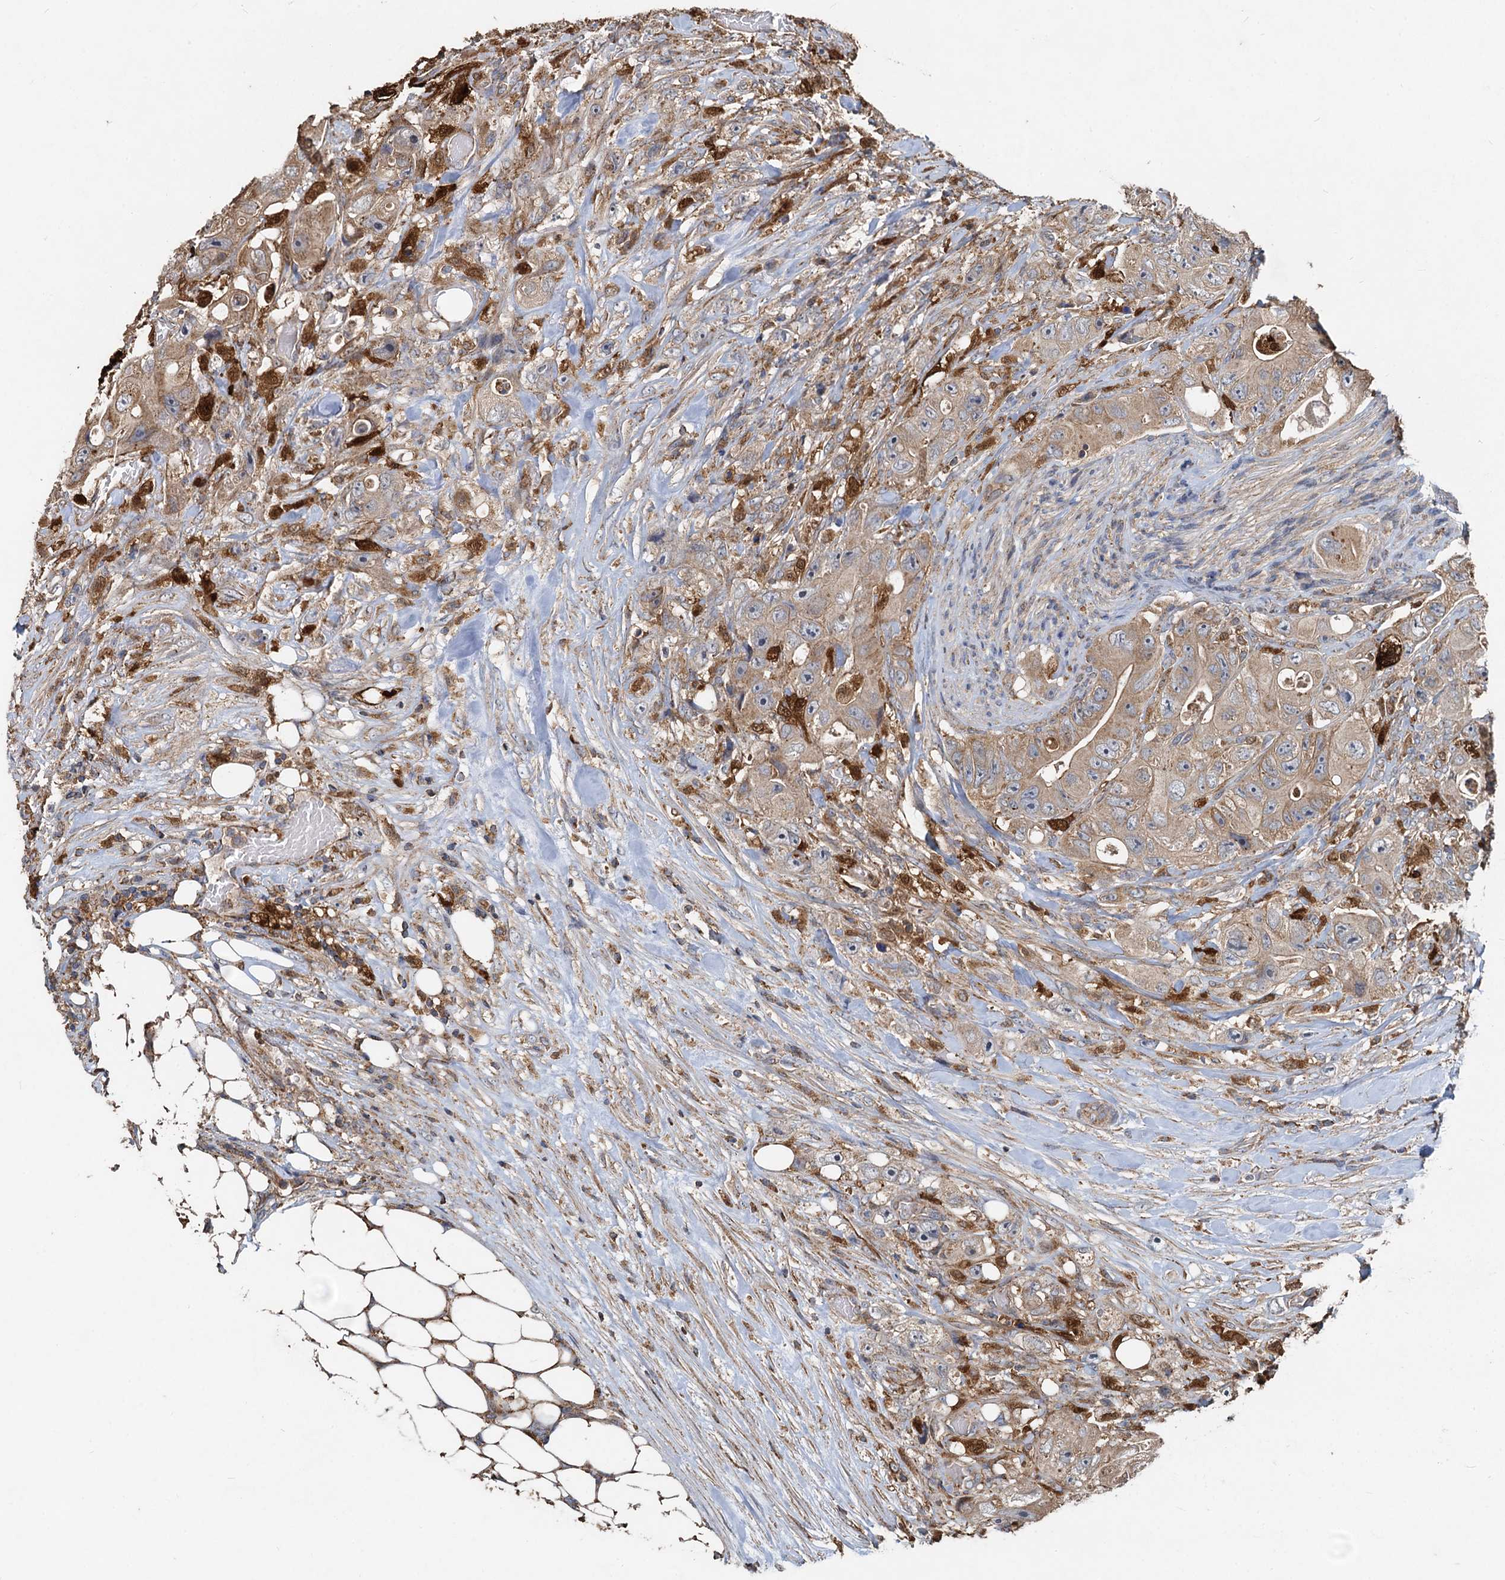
{"staining": {"intensity": "moderate", "quantity": ">75%", "location": "cytoplasmic/membranous"}, "tissue": "colorectal cancer", "cell_type": "Tumor cells", "image_type": "cancer", "snomed": [{"axis": "morphology", "description": "Adenocarcinoma, NOS"}, {"axis": "topography", "description": "Colon"}], "caption": "Colorectal cancer (adenocarcinoma) stained with a protein marker shows moderate staining in tumor cells.", "gene": "SDS", "patient": {"sex": "female", "age": 46}}